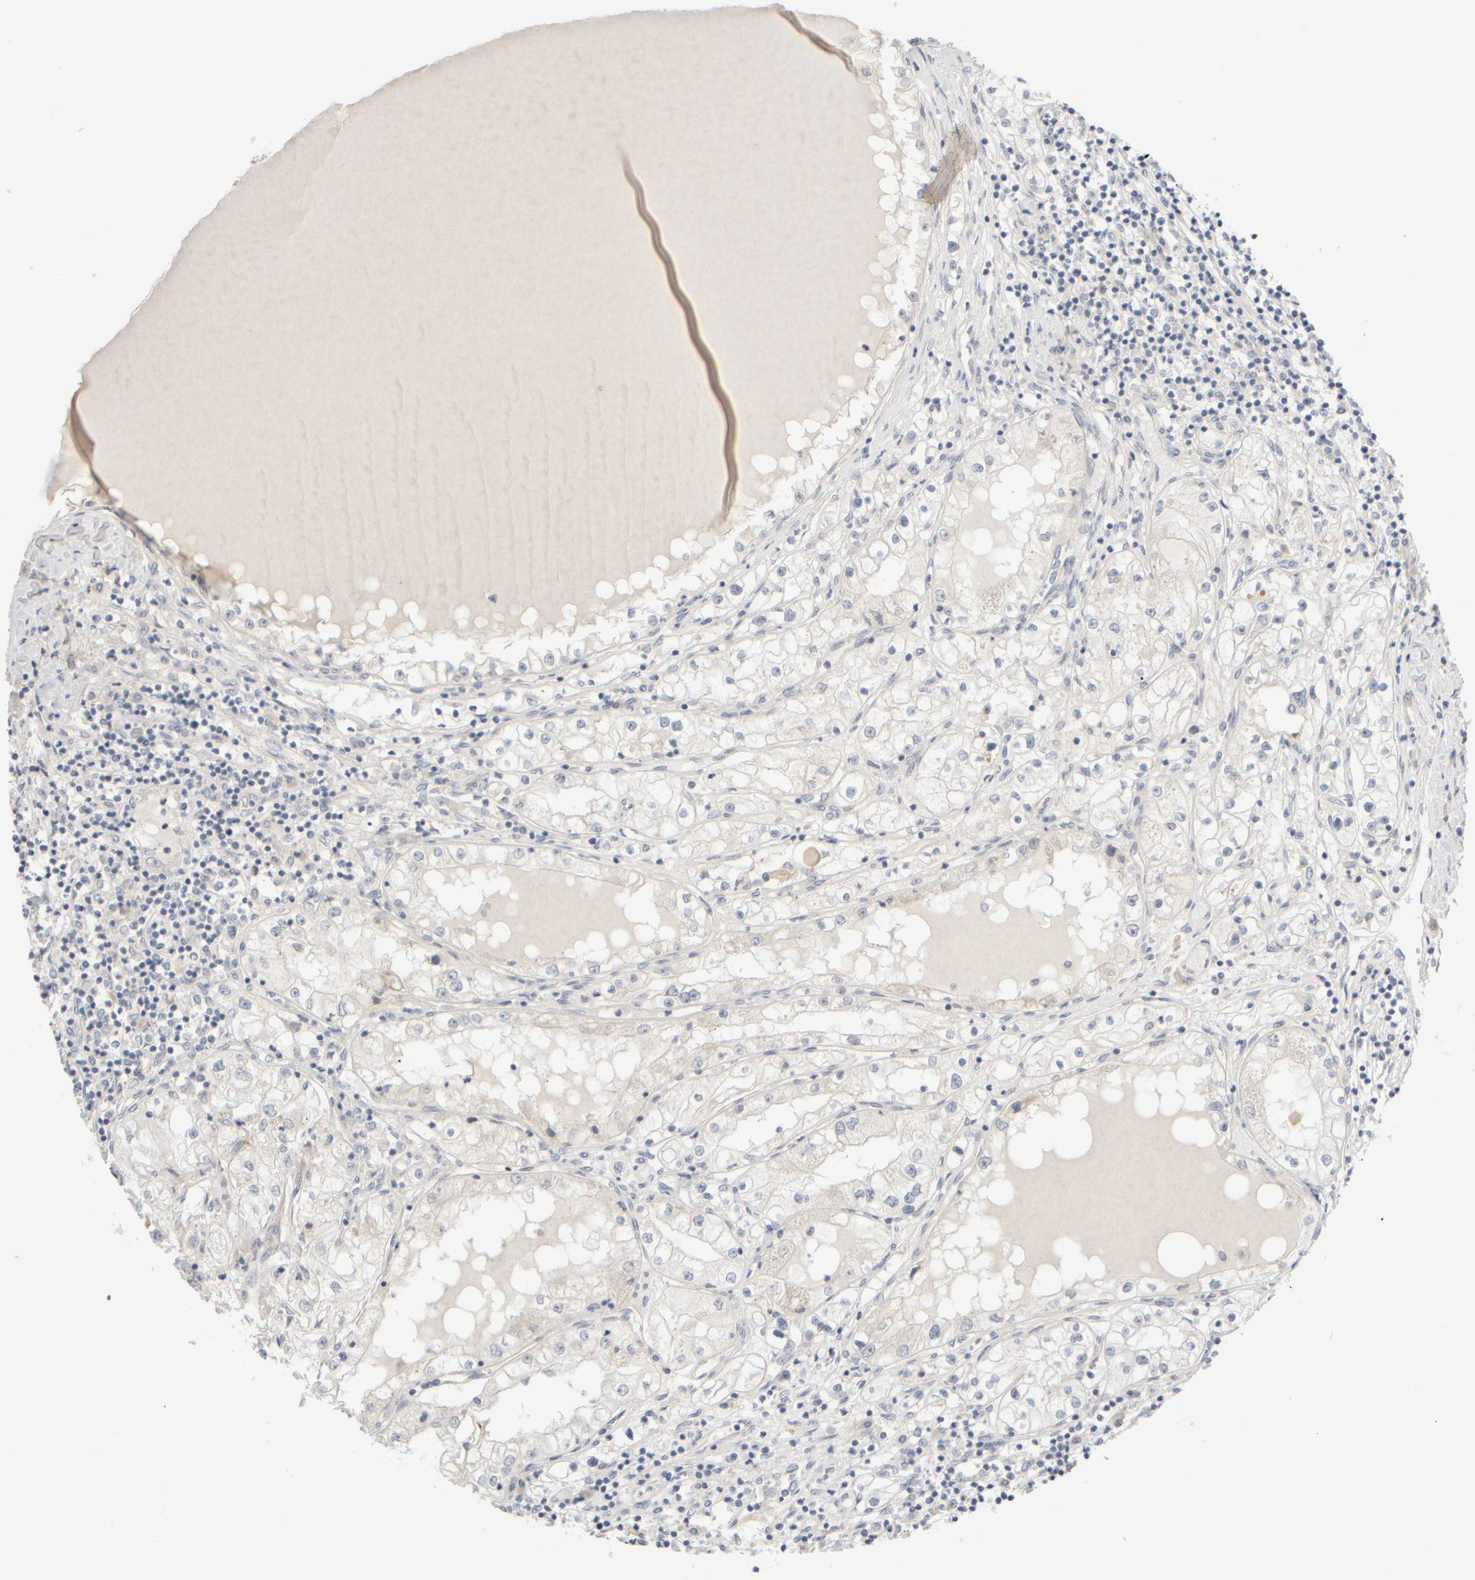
{"staining": {"intensity": "negative", "quantity": "none", "location": "none"}, "tissue": "renal cancer", "cell_type": "Tumor cells", "image_type": "cancer", "snomed": [{"axis": "morphology", "description": "Adenocarcinoma, NOS"}, {"axis": "topography", "description": "Kidney"}], "caption": "There is no significant positivity in tumor cells of renal adenocarcinoma.", "gene": "GOPC", "patient": {"sex": "male", "age": 68}}